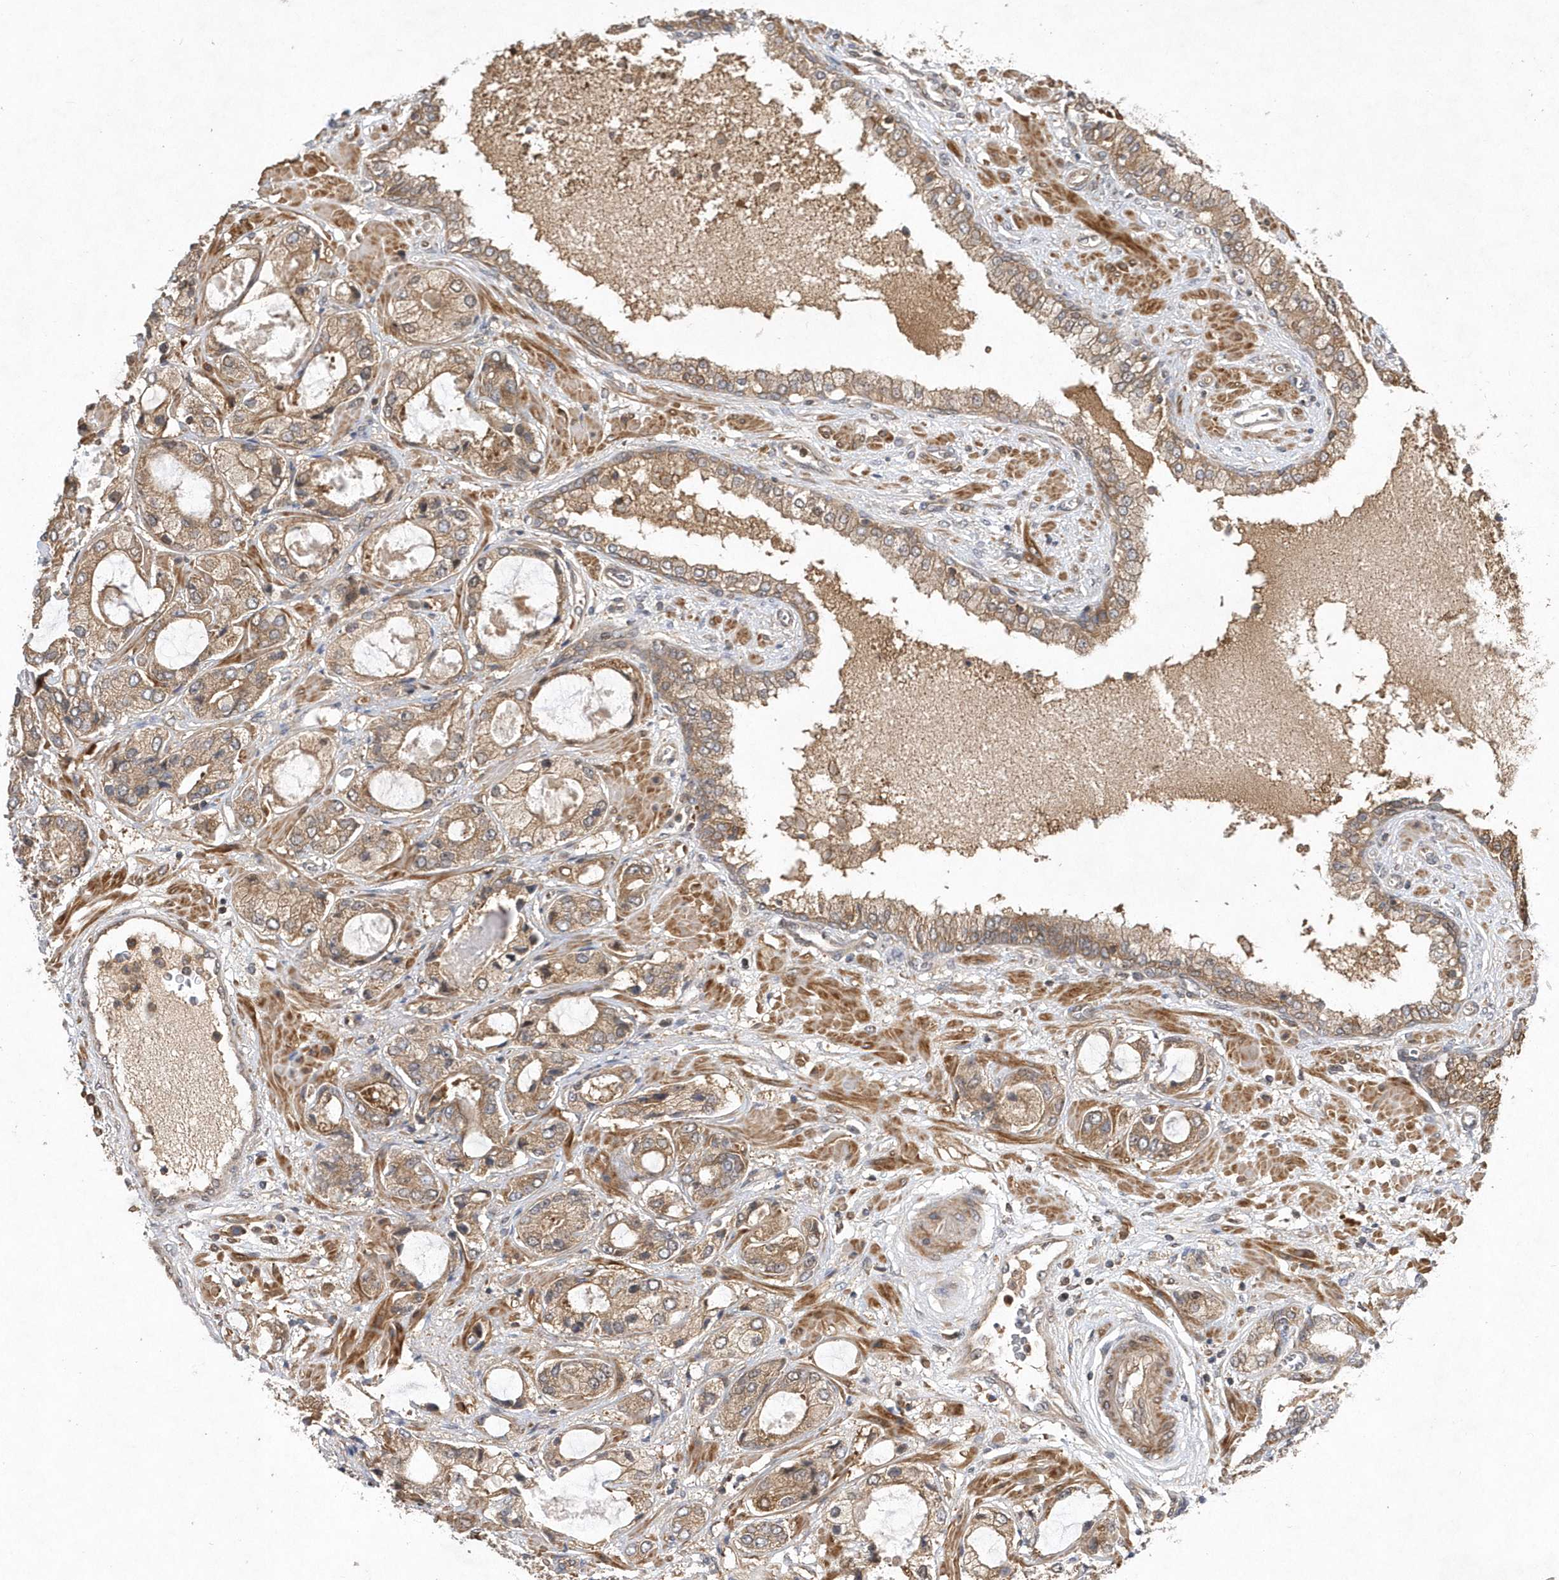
{"staining": {"intensity": "moderate", "quantity": ">75%", "location": "cytoplasmic/membranous"}, "tissue": "prostate cancer", "cell_type": "Tumor cells", "image_type": "cancer", "snomed": [{"axis": "morphology", "description": "Adenocarcinoma, High grade"}, {"axis": "topography", "description": "Prostate"}], "caption": "Protein staining of prostate cancer (high-grade adenocarcinoma) tissue exhibits moderate cytoplasmic/membranous expression in about >75% of tumor cells.", "gene": "GFM2", "patient": {"sex": "male", "age": 59}}